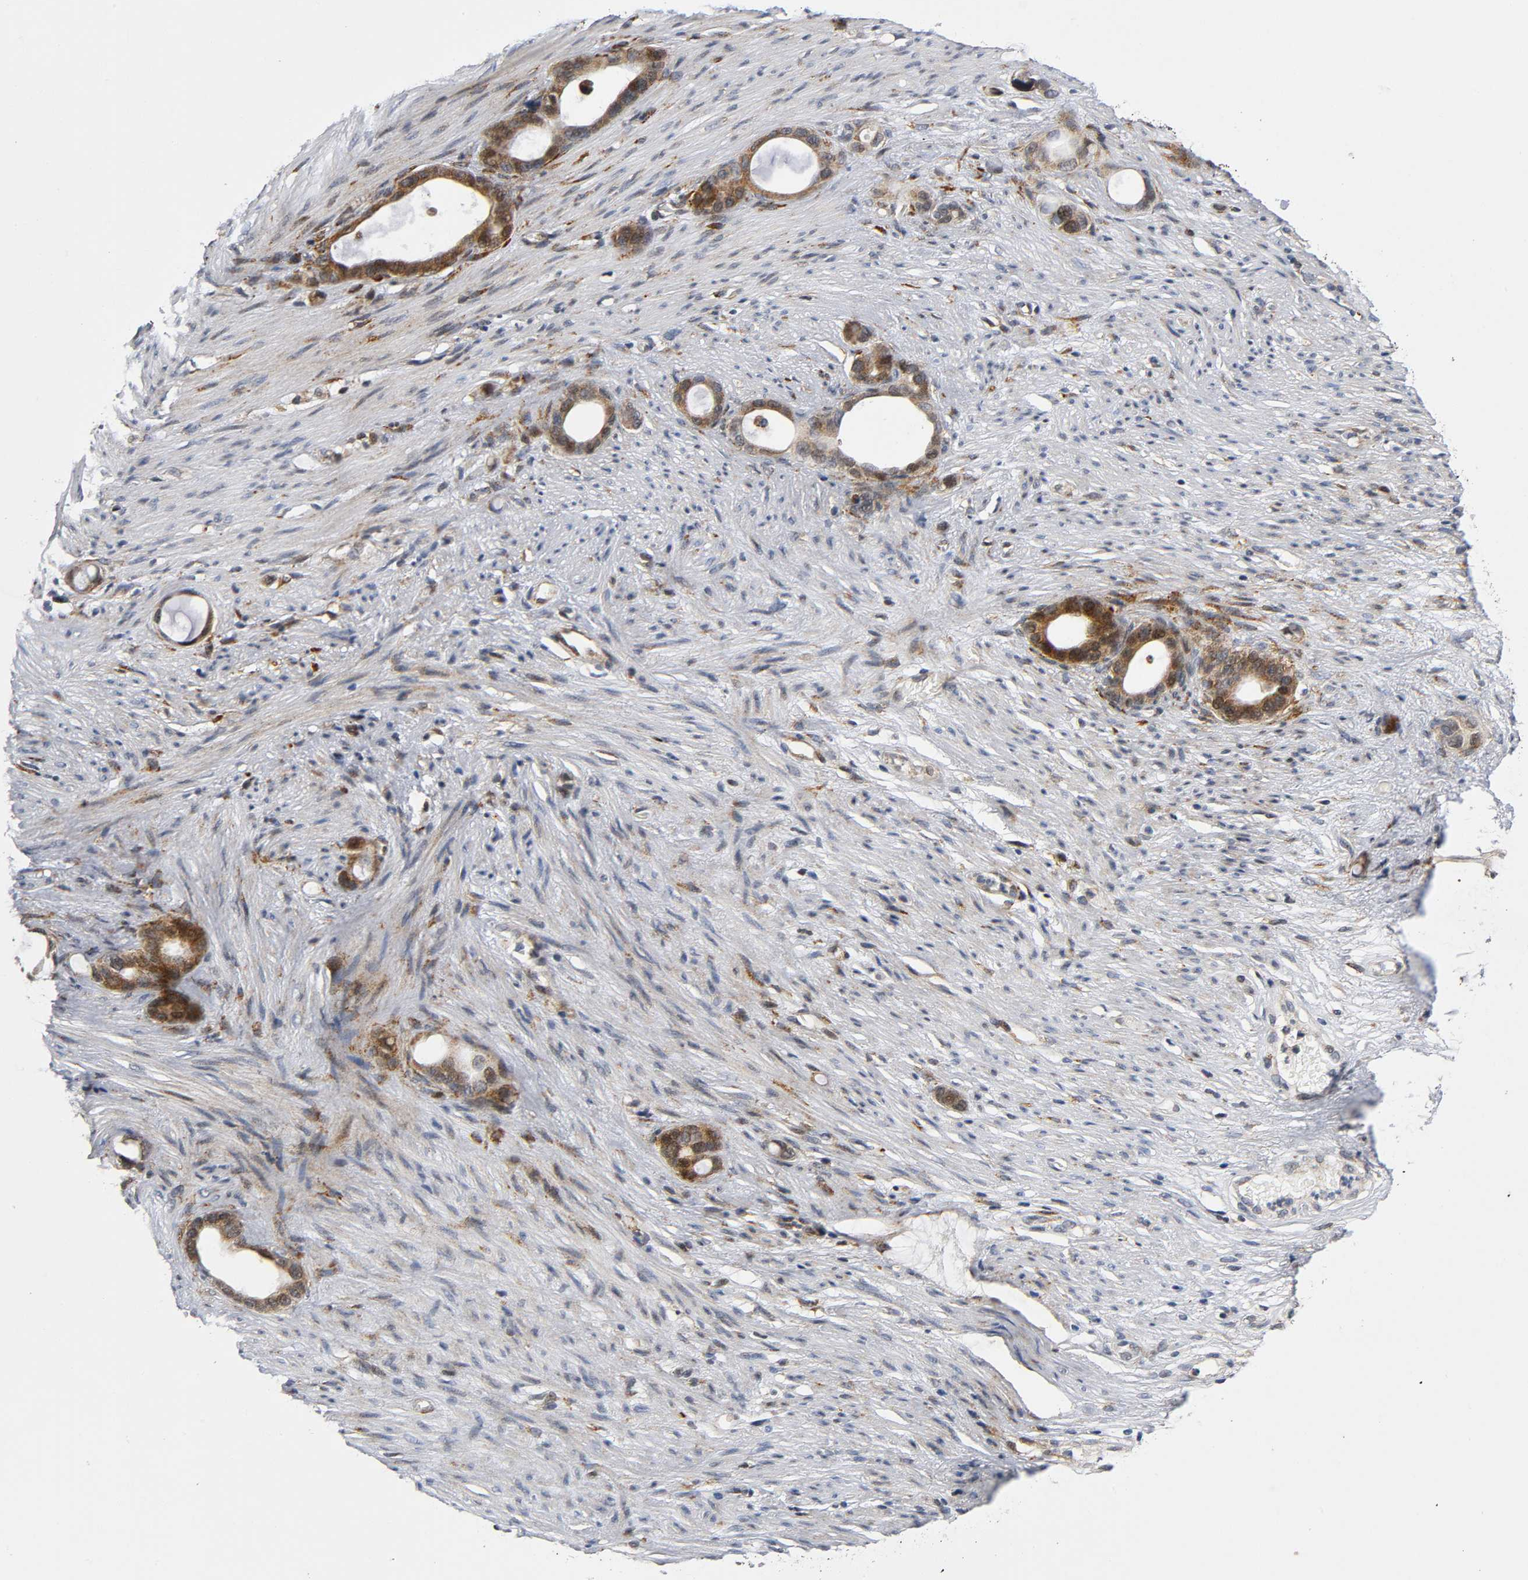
{"staining": {"intensity": "moderate", "quantity": ">75%", "location": "cytoplasmic/membranous"}, "tissue": "stomach cancer", "cell_type": "Tumor cells", "image_type": "cancer", "snomed": [{"axis": "morphology", "description": "Adenocarcinoma, NOS"}, {"axis": "topography", "description": "Stomach"}], "caption": "Human stomach adenocarcinoma stained for a protein (brown) displays moderate cytoplasmic/membranous positive staining in about >75% of tumor cells.", "gene": "SOS2", "patient": {"sex": "female", "age": 75}}